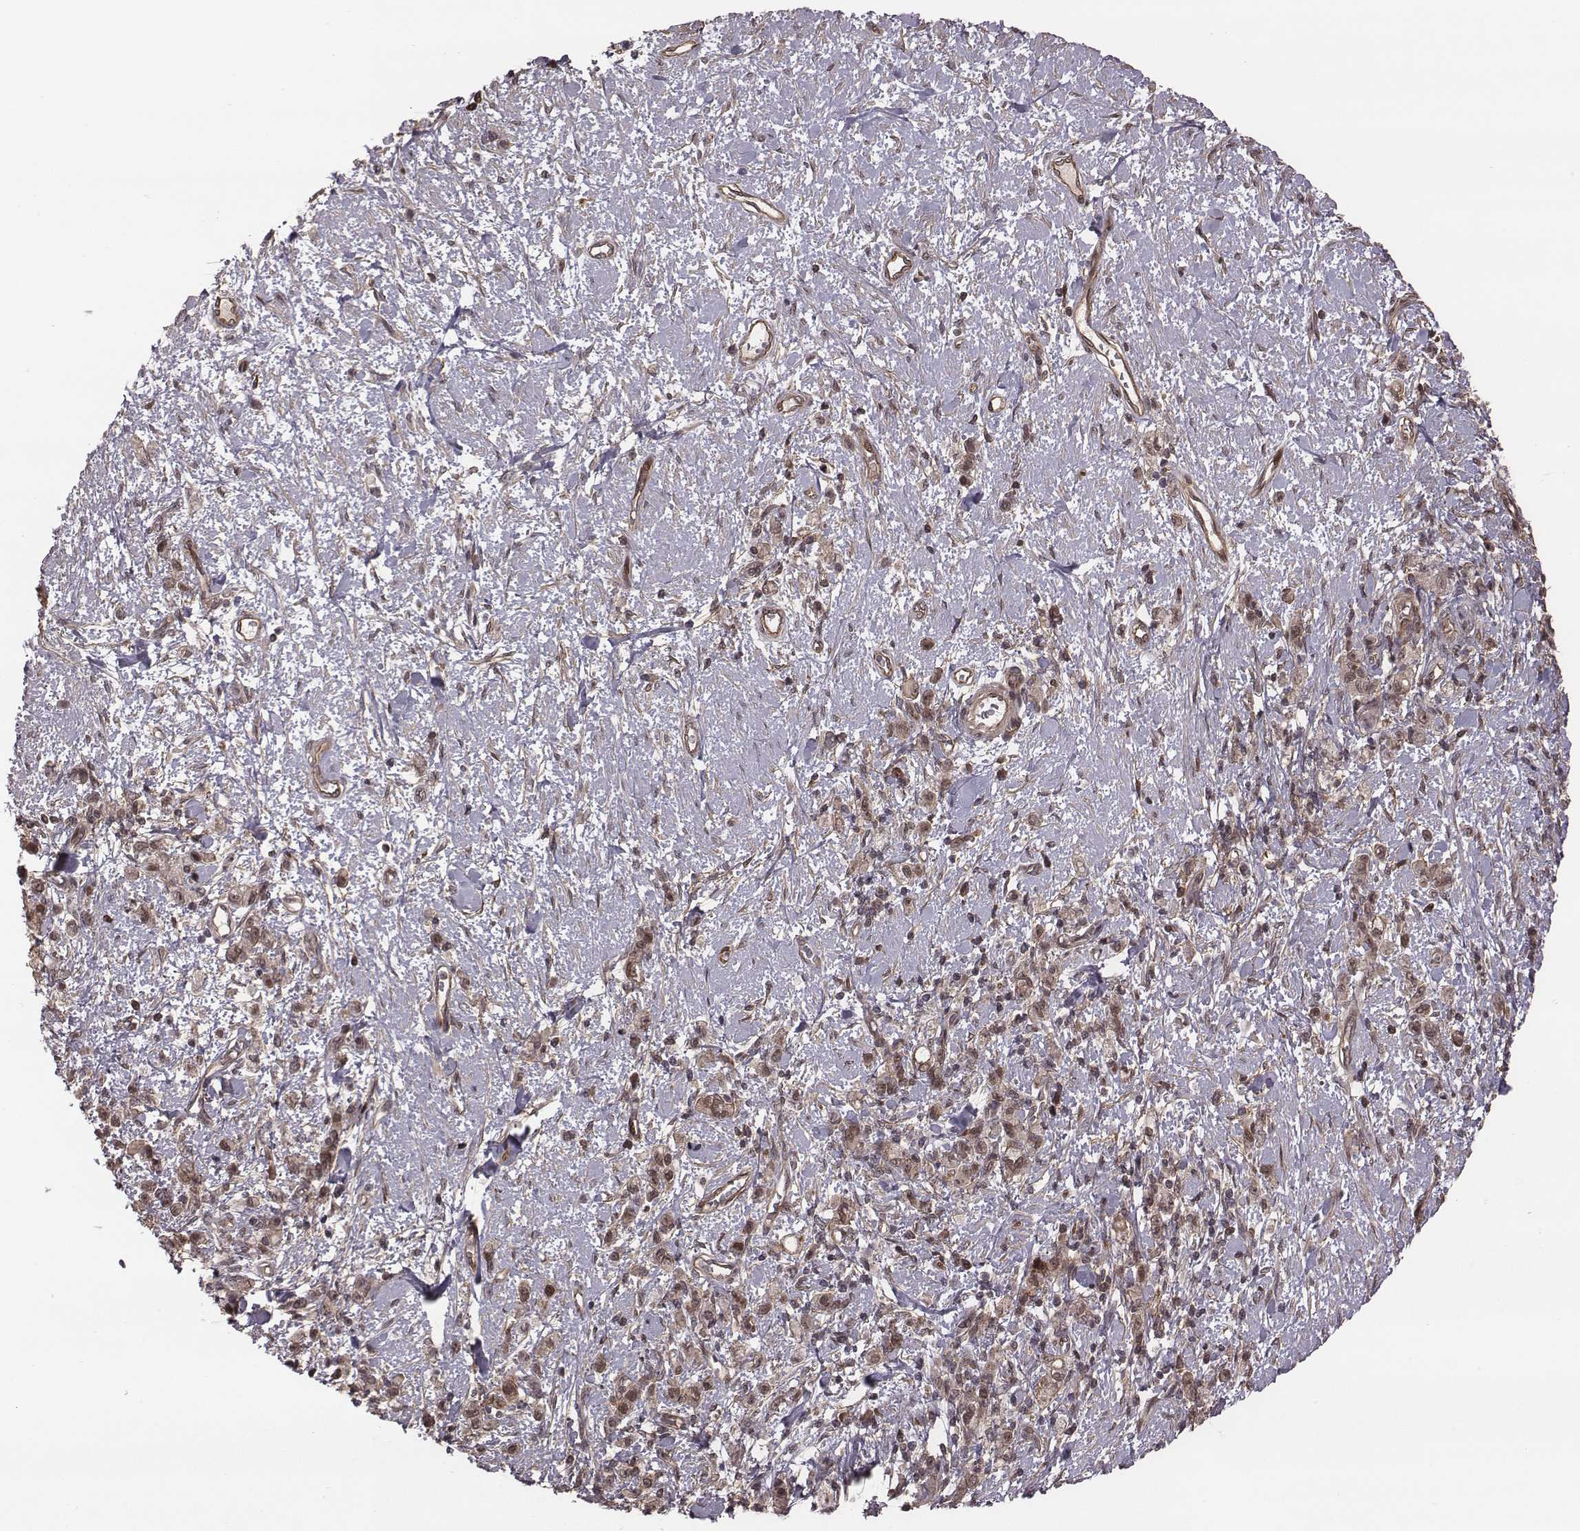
{"staining": {"intensity": "weak", "quantity": "25%-75%", "location": "cytoplasmic/membranous,nuclear"}, "tissue": "stomach cancer", "cell_type": "Tumor cells", "image_type": "cancer", "snomed": [{"axis": "morphology", "description": "Adenocarcinoma, NOS"}, {"axis": "topography", "description": "Stomach"}], "caption": "Adenocarcinoma (stomach) tissue shows weak cytoplasmic/membranous and nuclear staining in about 25%-75% of tumor cells, visualized by immunohistochemistry.", "gene": "RPL3", "patient": {"sex": "male", "age": 77}}